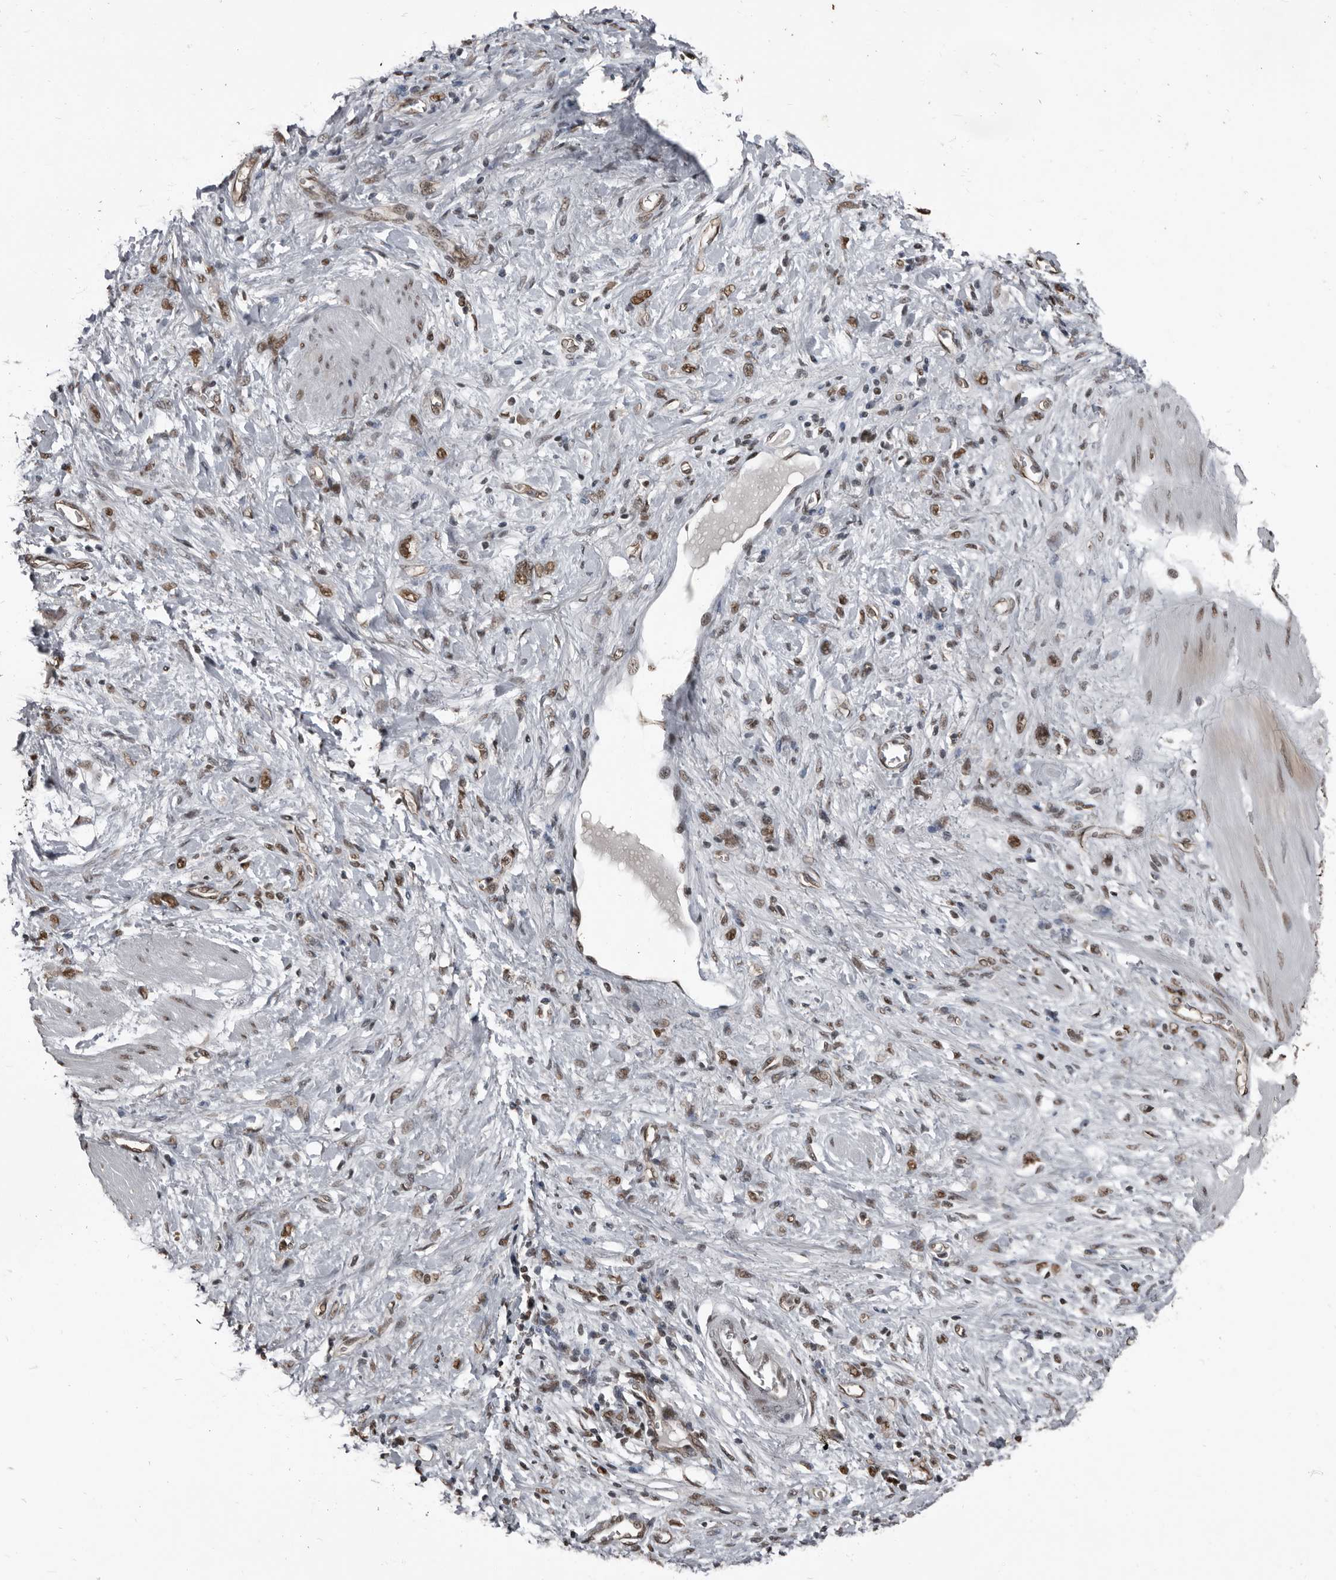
{"staining": {"intensity": "moderate", "quantity": ">75%", "location": "nuclear"}, "tissue": "stomach cancer", "cell_type": "Tumor cells", "image_type": "cancer", "snomed": [{"axis": "morphology", "description": "Adenocarcinoma, NOS"}, {"axis": "topography", "description": "Stomach"}], "caption": "This histopathology image shows IHC staining of human stomach cancer, with medium moderate nuclear staining in approximately >75% of tumor cells.", "gene": "CHD1L", "patient": {"sex": "female", "age": 76}}